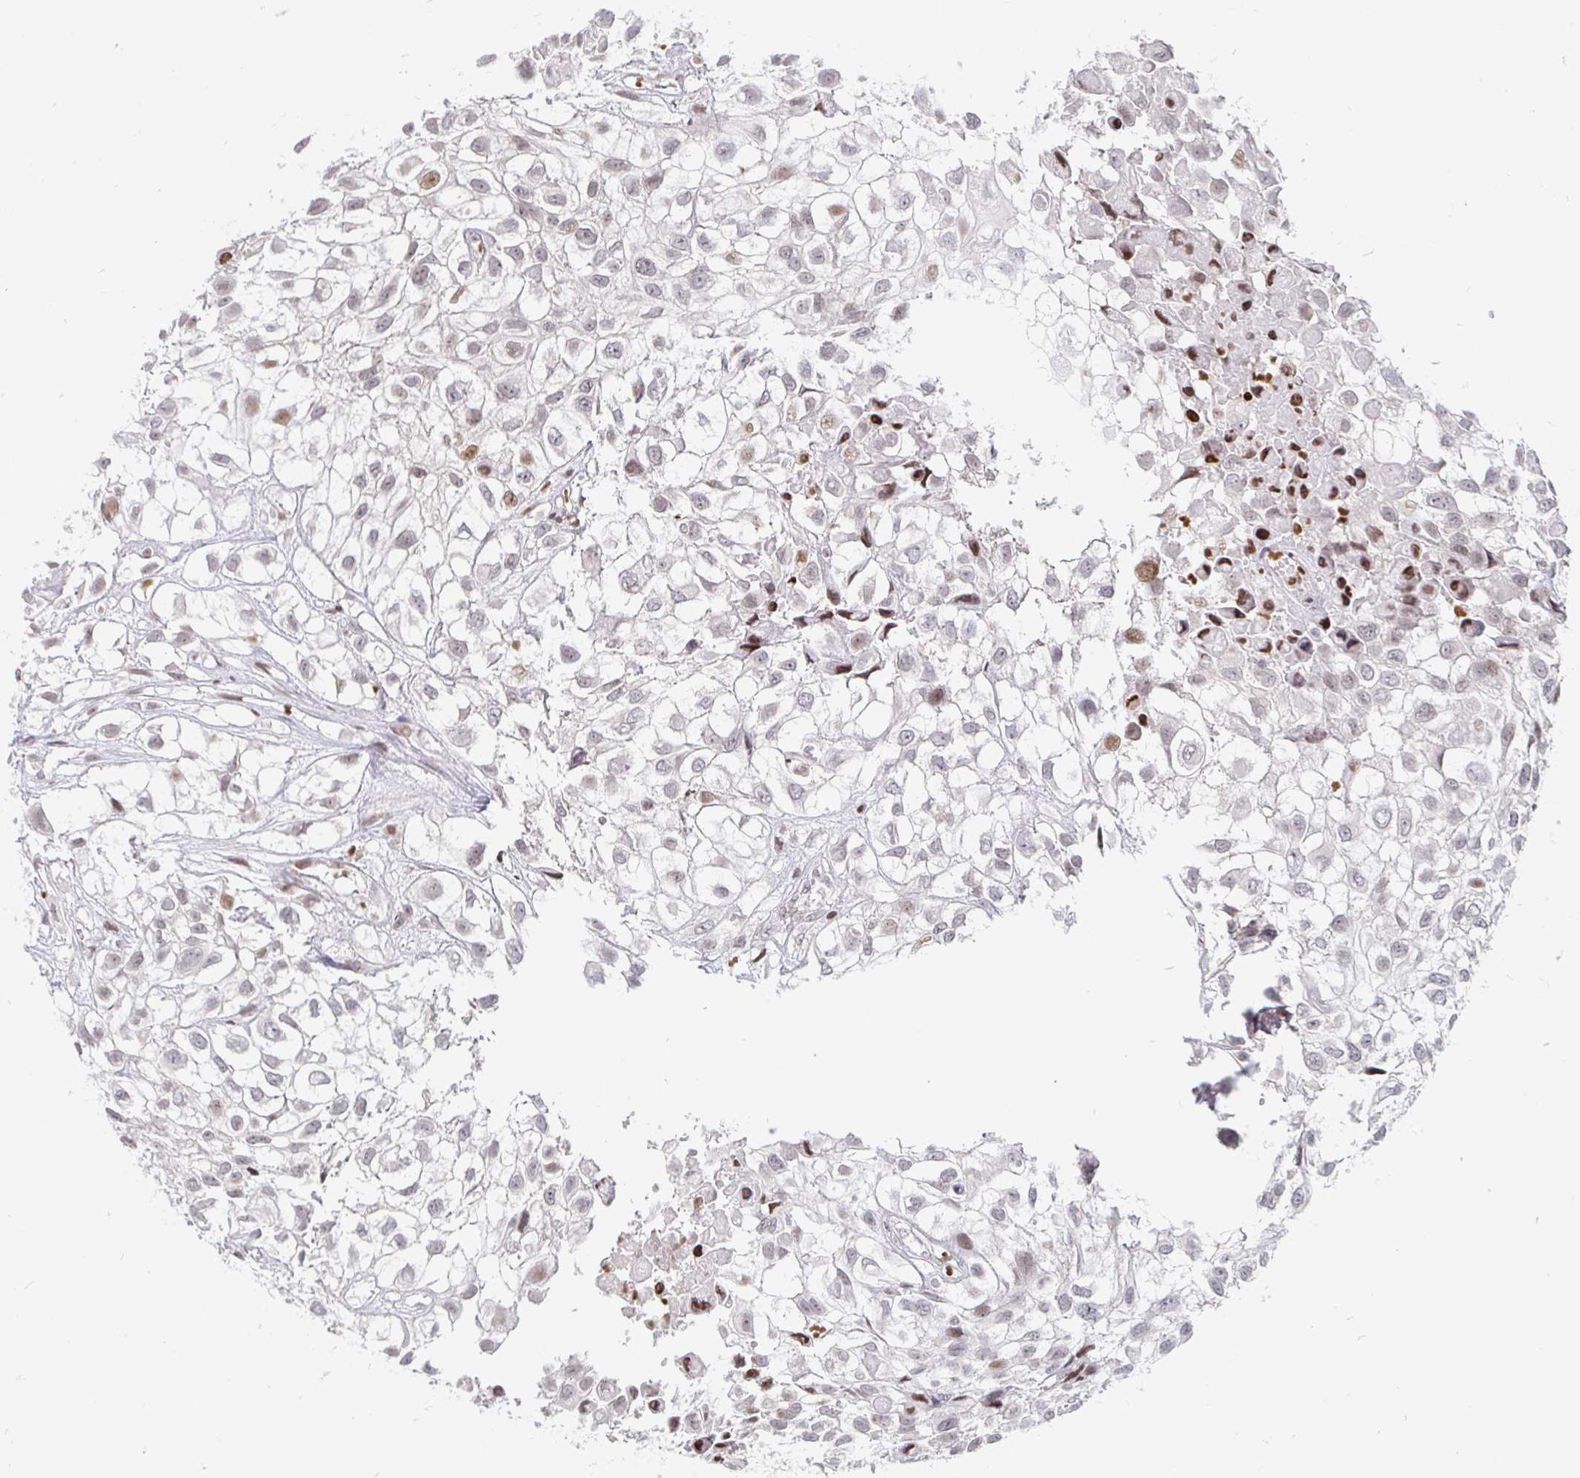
{"staining": {"intensity": "moderate", "quantity": "<25%", "location": "nuclear"}, "tissue": "urothelial cancer", "cell_type": "Tumor cells", "image_type": "cancer", "snomed": [{"axis": "morphology", "description": "Urothelial carcinoma, High grade"}, {"axis": "topography", "description": "Urinary bladder"}], "caption": "Immunohistochemistry (IHC) micrograph of urothelial carcinoma (high-grade) stained for a protein (brown), which shows low levels of moderate nuclear staining in about <25% of tumor cells.", "gene": "HOXC10", "patient": {"sex": "male", "age": 56}}